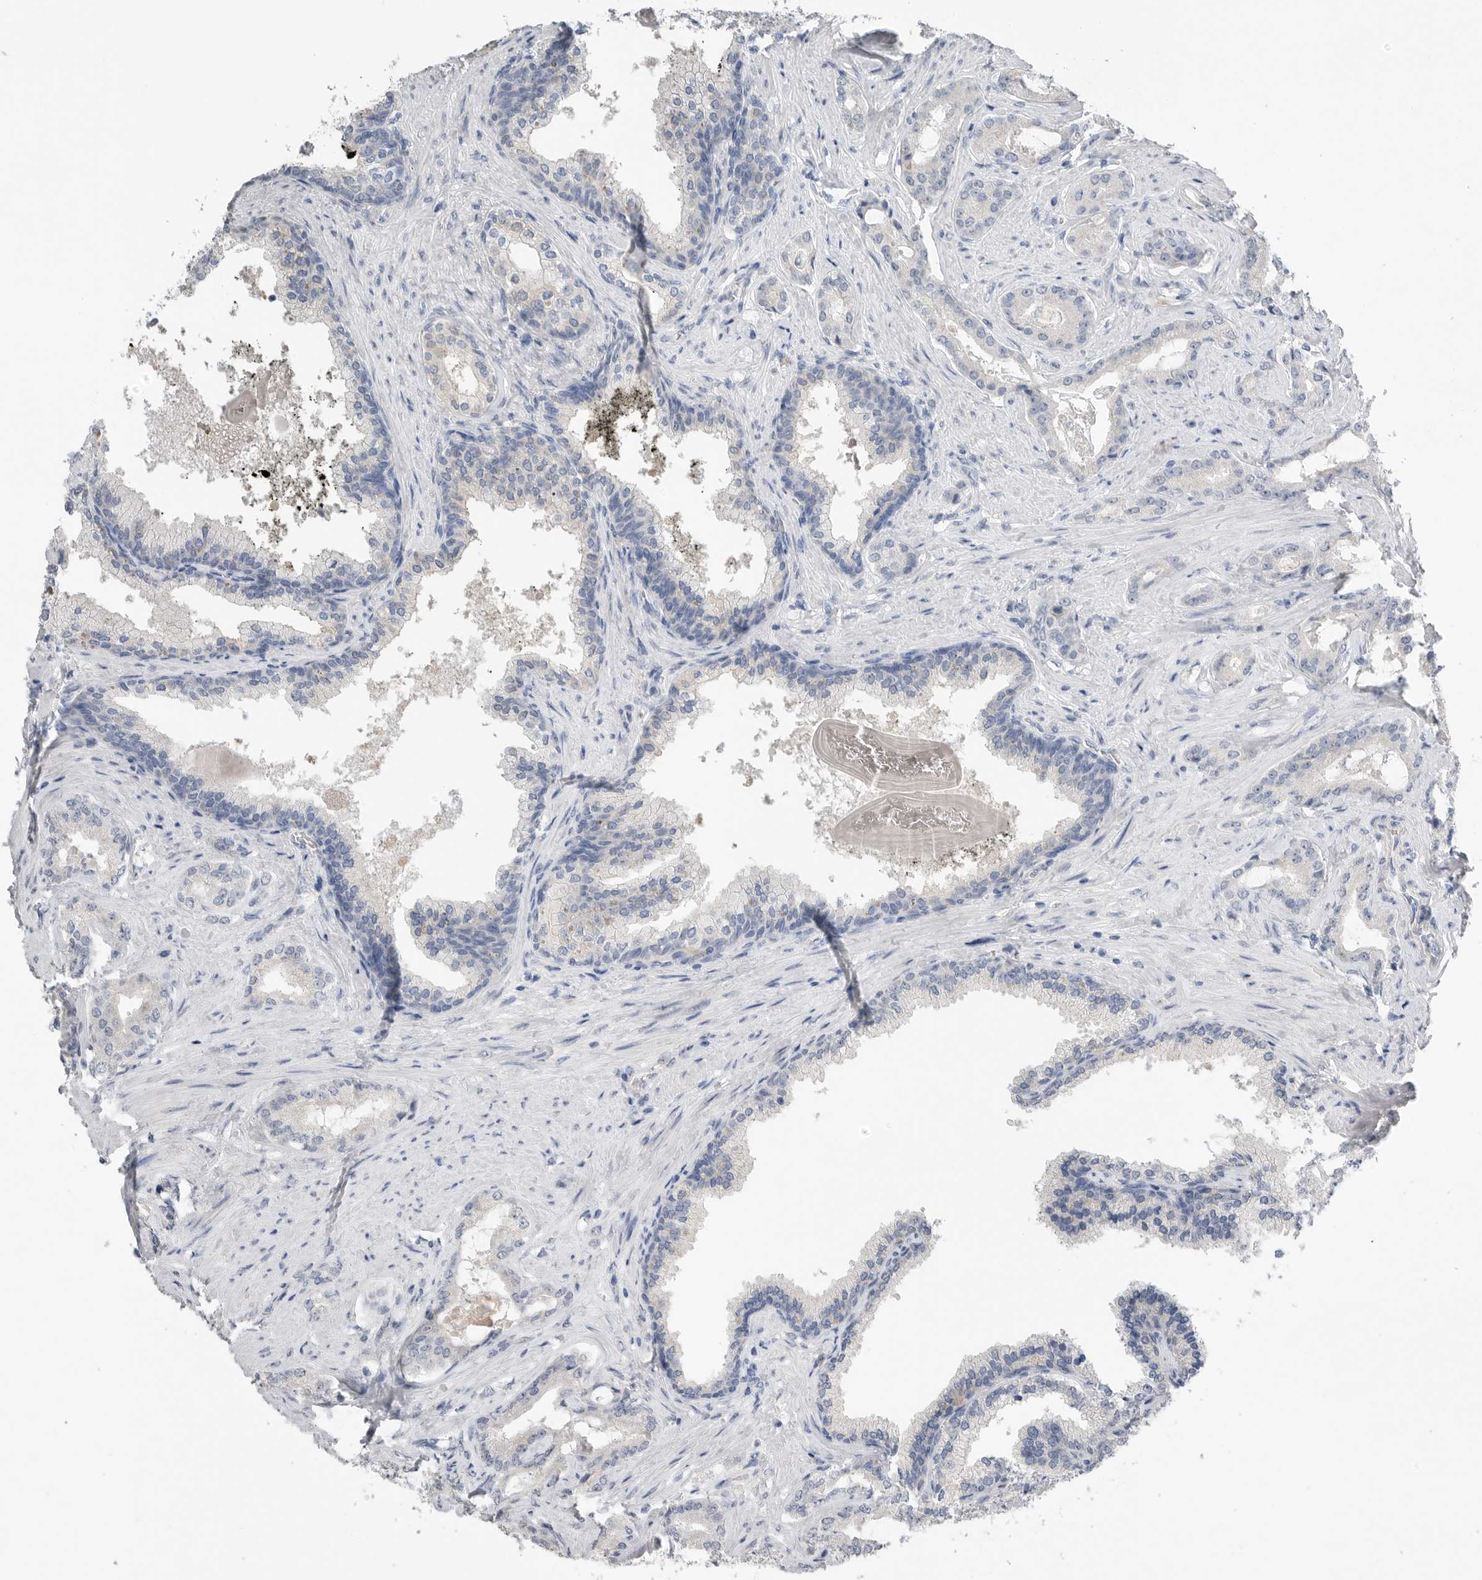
{"staining": {"intensity": "negative", "quantity": "none", "location": "none"}, "tissue": "prostate cancer", "cell_type": "Tumor cells", "image_type": "cancer", "snomed": [{"axis": "morphology", "description": "Adenocarcinoma, Low grade"}, {"axis": "topography", "description": "Prostate"}], "caption": "Micrograph shows no protein expression in tumor cells of adenocarcinoma (low-grade) (prostate) tissue. (DAB immunohistochemistry visualized using brightfield microscopy, high magnification).", "gene": "FABP6", "patient": {"sex": "male", "age": 71}}